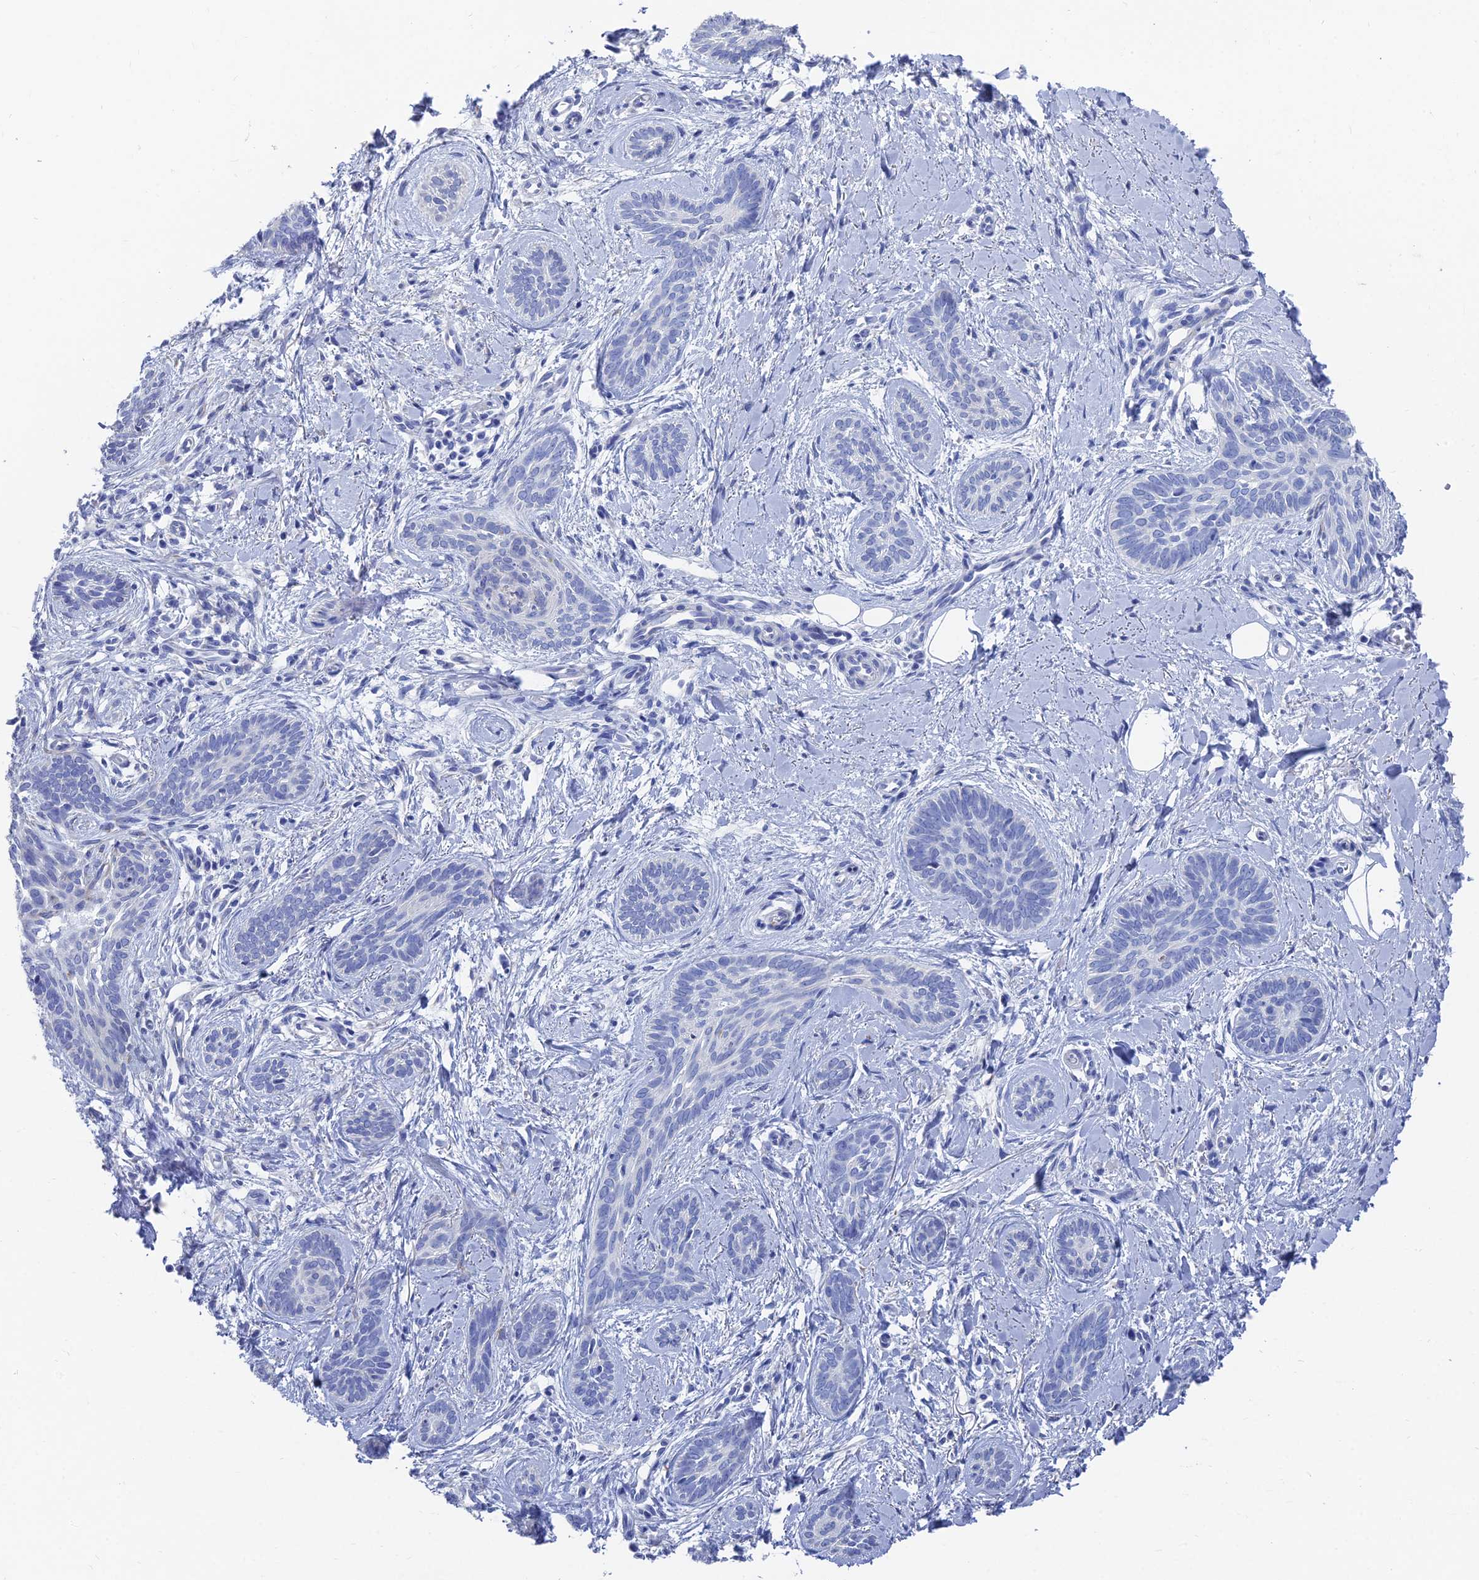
{"staining": {"intensity": "negative", "quantity": "none", "location": "none"}, "tissue": "skin cancer", "cell_type": "Tumor cells", "image_type": "cancer", "snomed": [{"axis": "morphology", "description": "Basal cell carcinoma"}, {"axis": "topography", "description": "Skin"}], "caption": "Skin cancer (basal cell carcinoma) stained for a protein using IHC shows no staining tumor cells.", "gene": "TNNT3", "patient": {"sex": "female", "age": 81}}